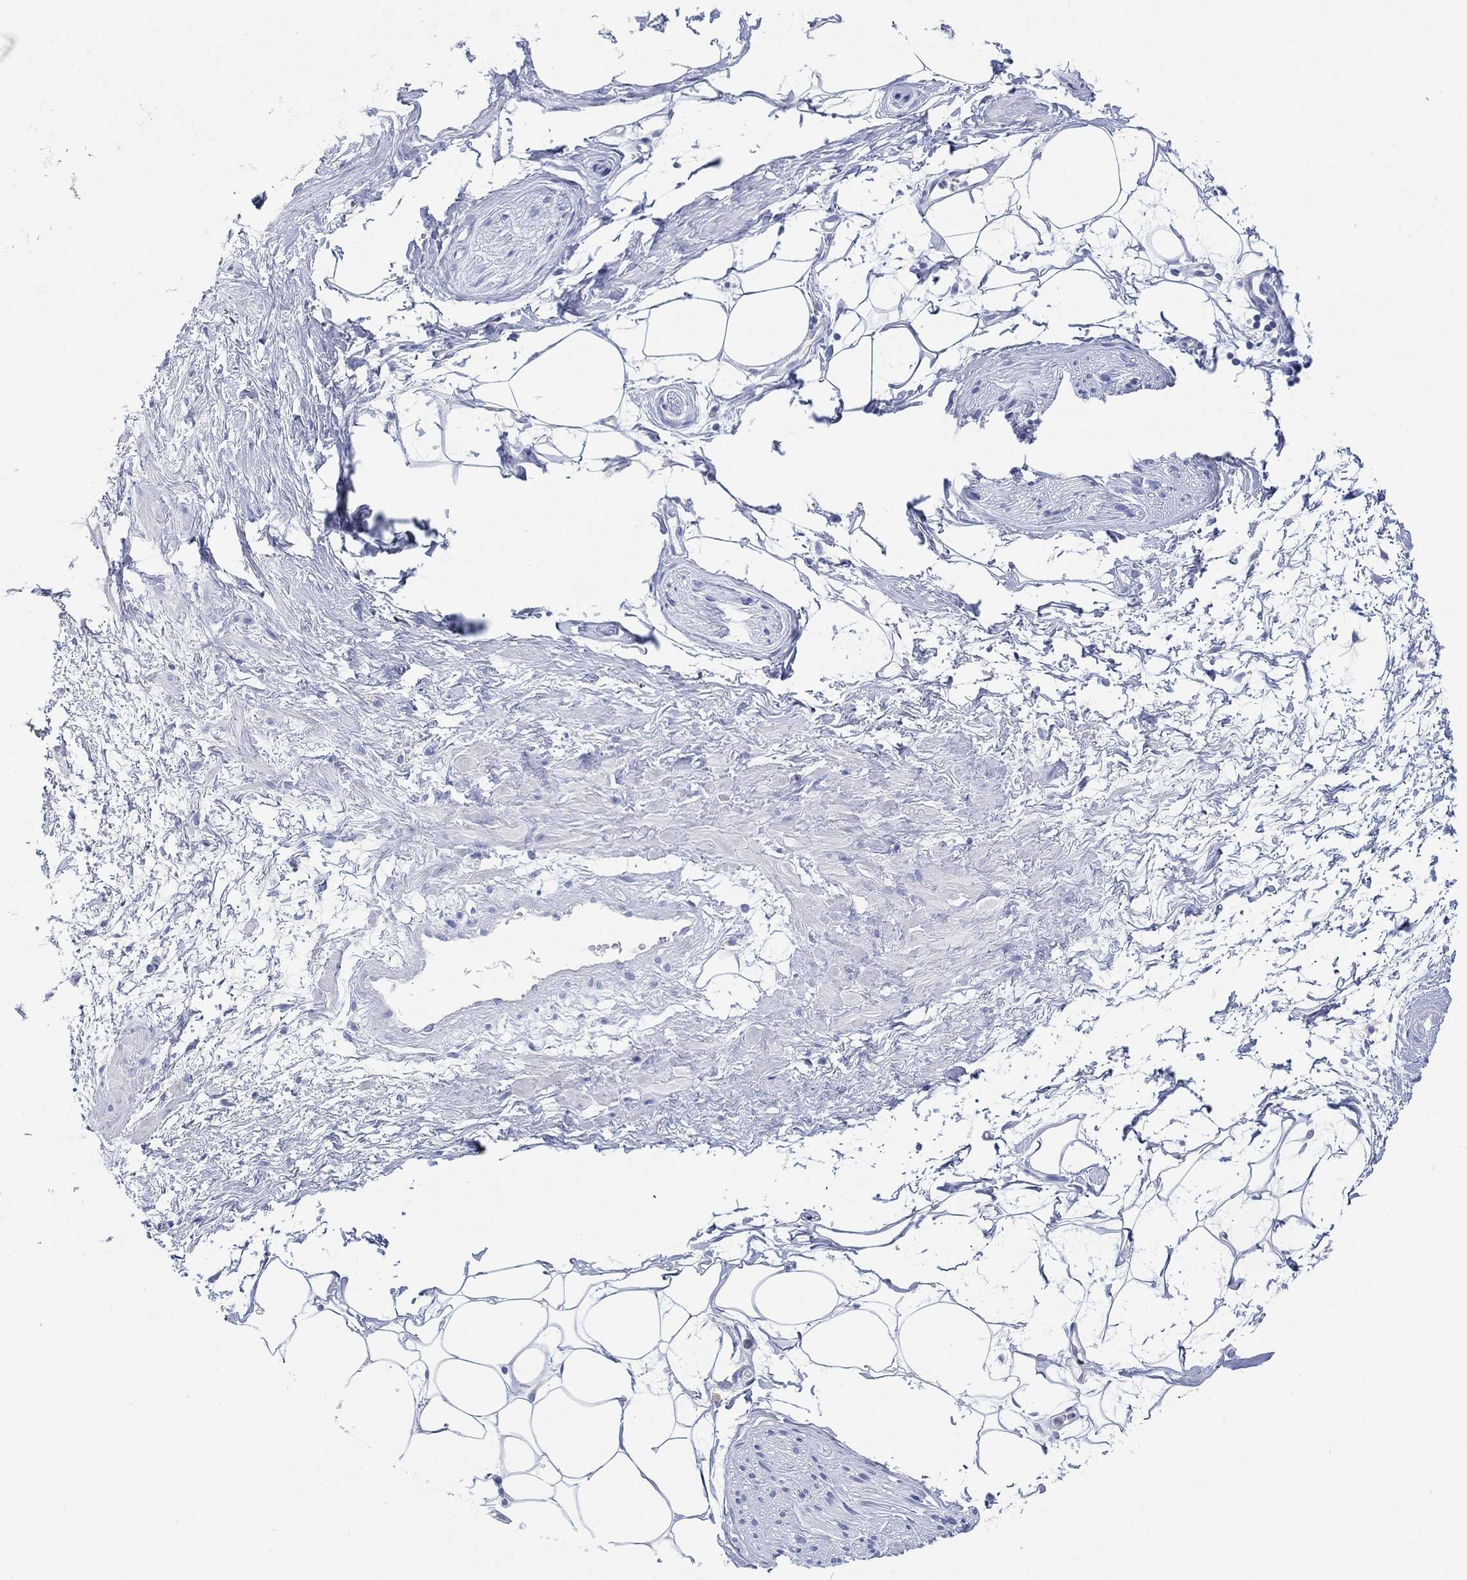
{"staining": {"intensity": "negative", "quantity": "none", "location": "none"}, "tissue": "adipose tissue", "cell_type": "Adipocytes", "image_type": "normal", "snomed": [{"axis": "morphology", "description": "Normal tissue, NOS"}, {"axis": "topography", "description": "Prostate"}, {"axis": "topography", "description": "Peripheral nerve tissue"}], "caption": "Human adipose tissue stained for a protein using immunohistochemistry reveals no positivity in adipocytes.", "gene": "FMO1", "patient": {"sex": "male", "age": 57}}